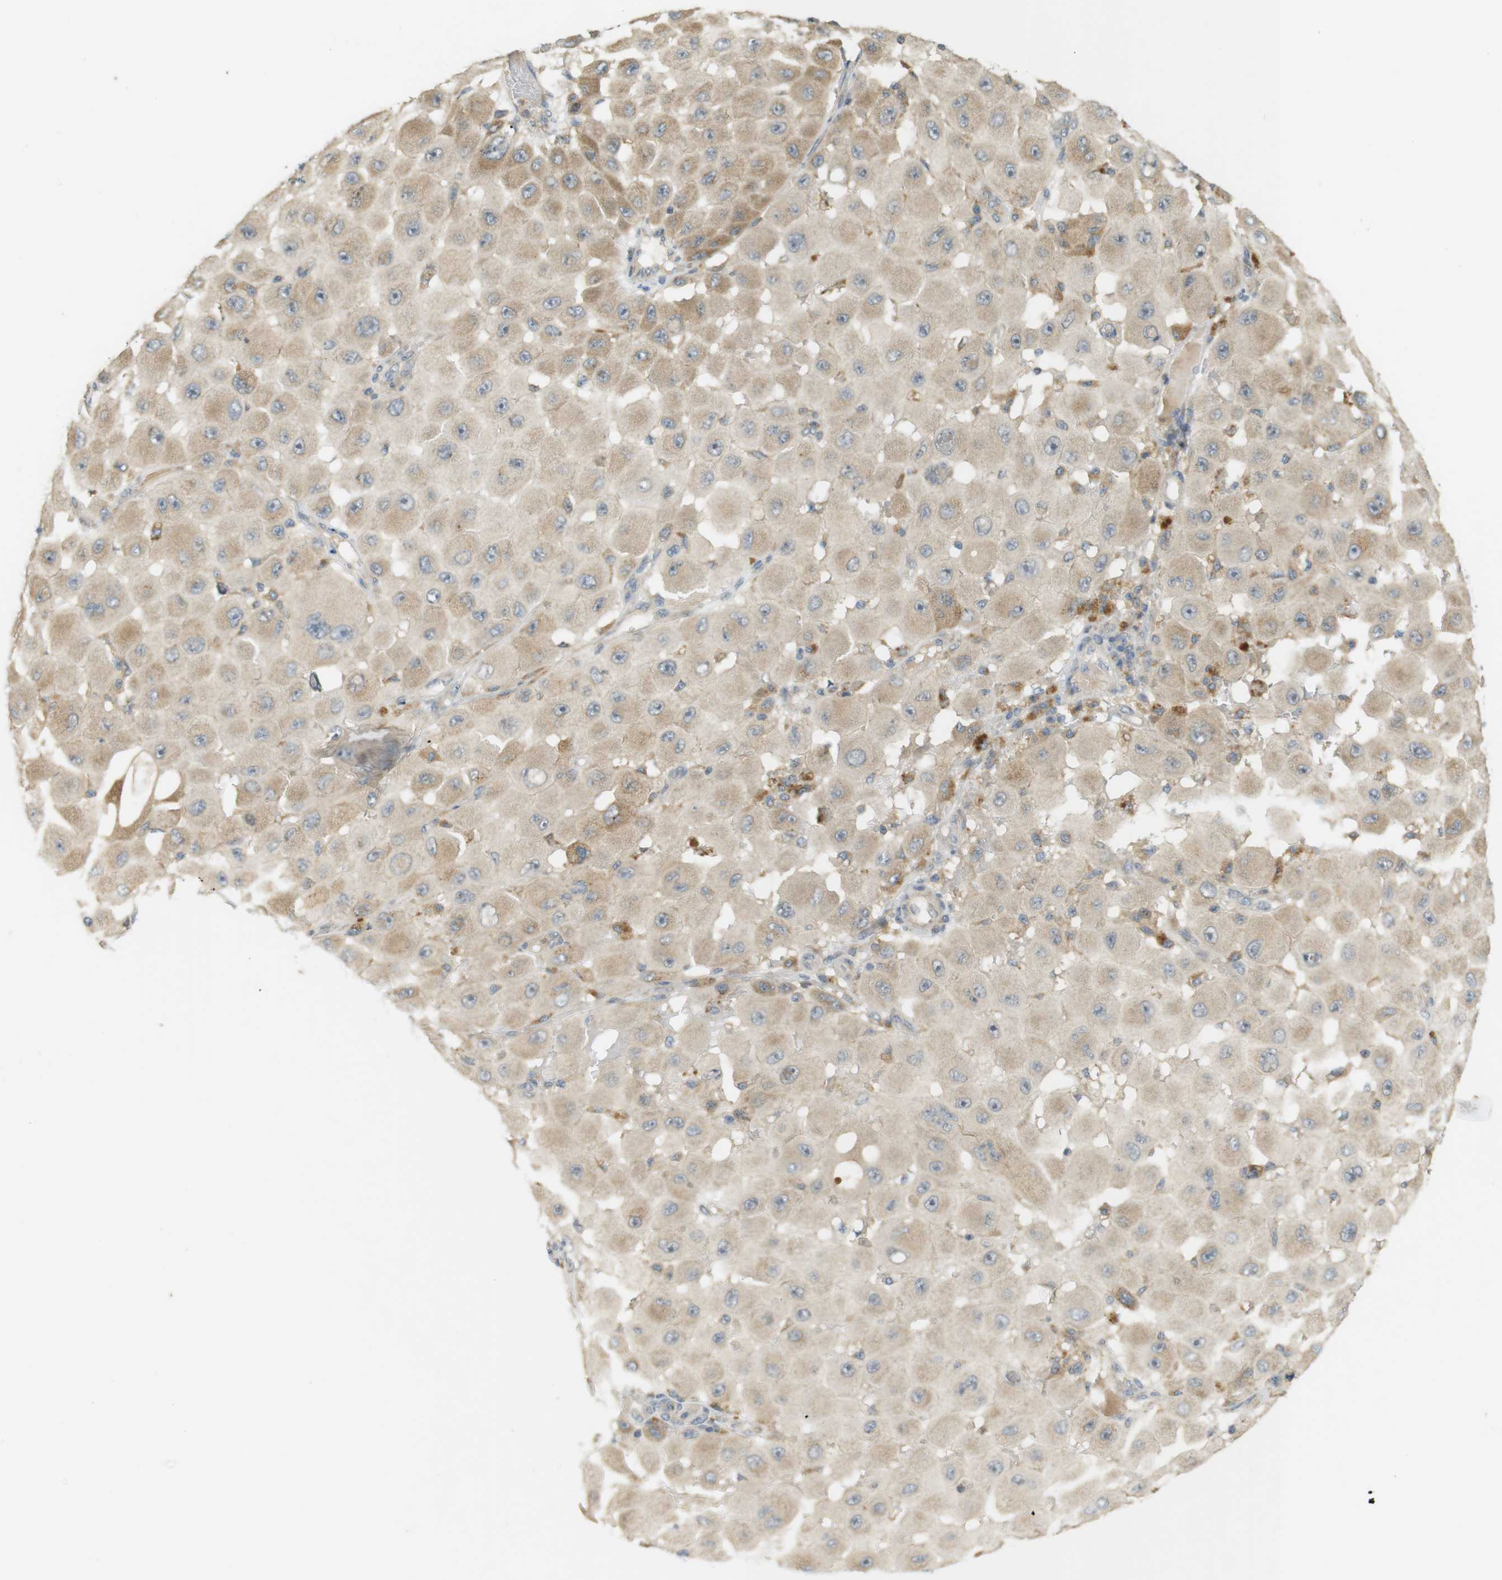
{"staining": {"intensity": "weak", "quantity": ">75%", "location": "cytoplasmic/membranous"}, "tissue": "melanoma", "cell_type": "Tumor cells", "image_type": "cancer", "snomed": [{"axis": "morphology", "description": "Malignant melanoma, NOS"}, {"axis": "topography", "description": "Skin"}], "caption": "Protein staining of malignant melanoma tissue displays weak cytoplasmic/membranous positivity in about >75% of tumor cells.", "gene": "CLRN3", "patient": {"sex": "female", "age": 81}}